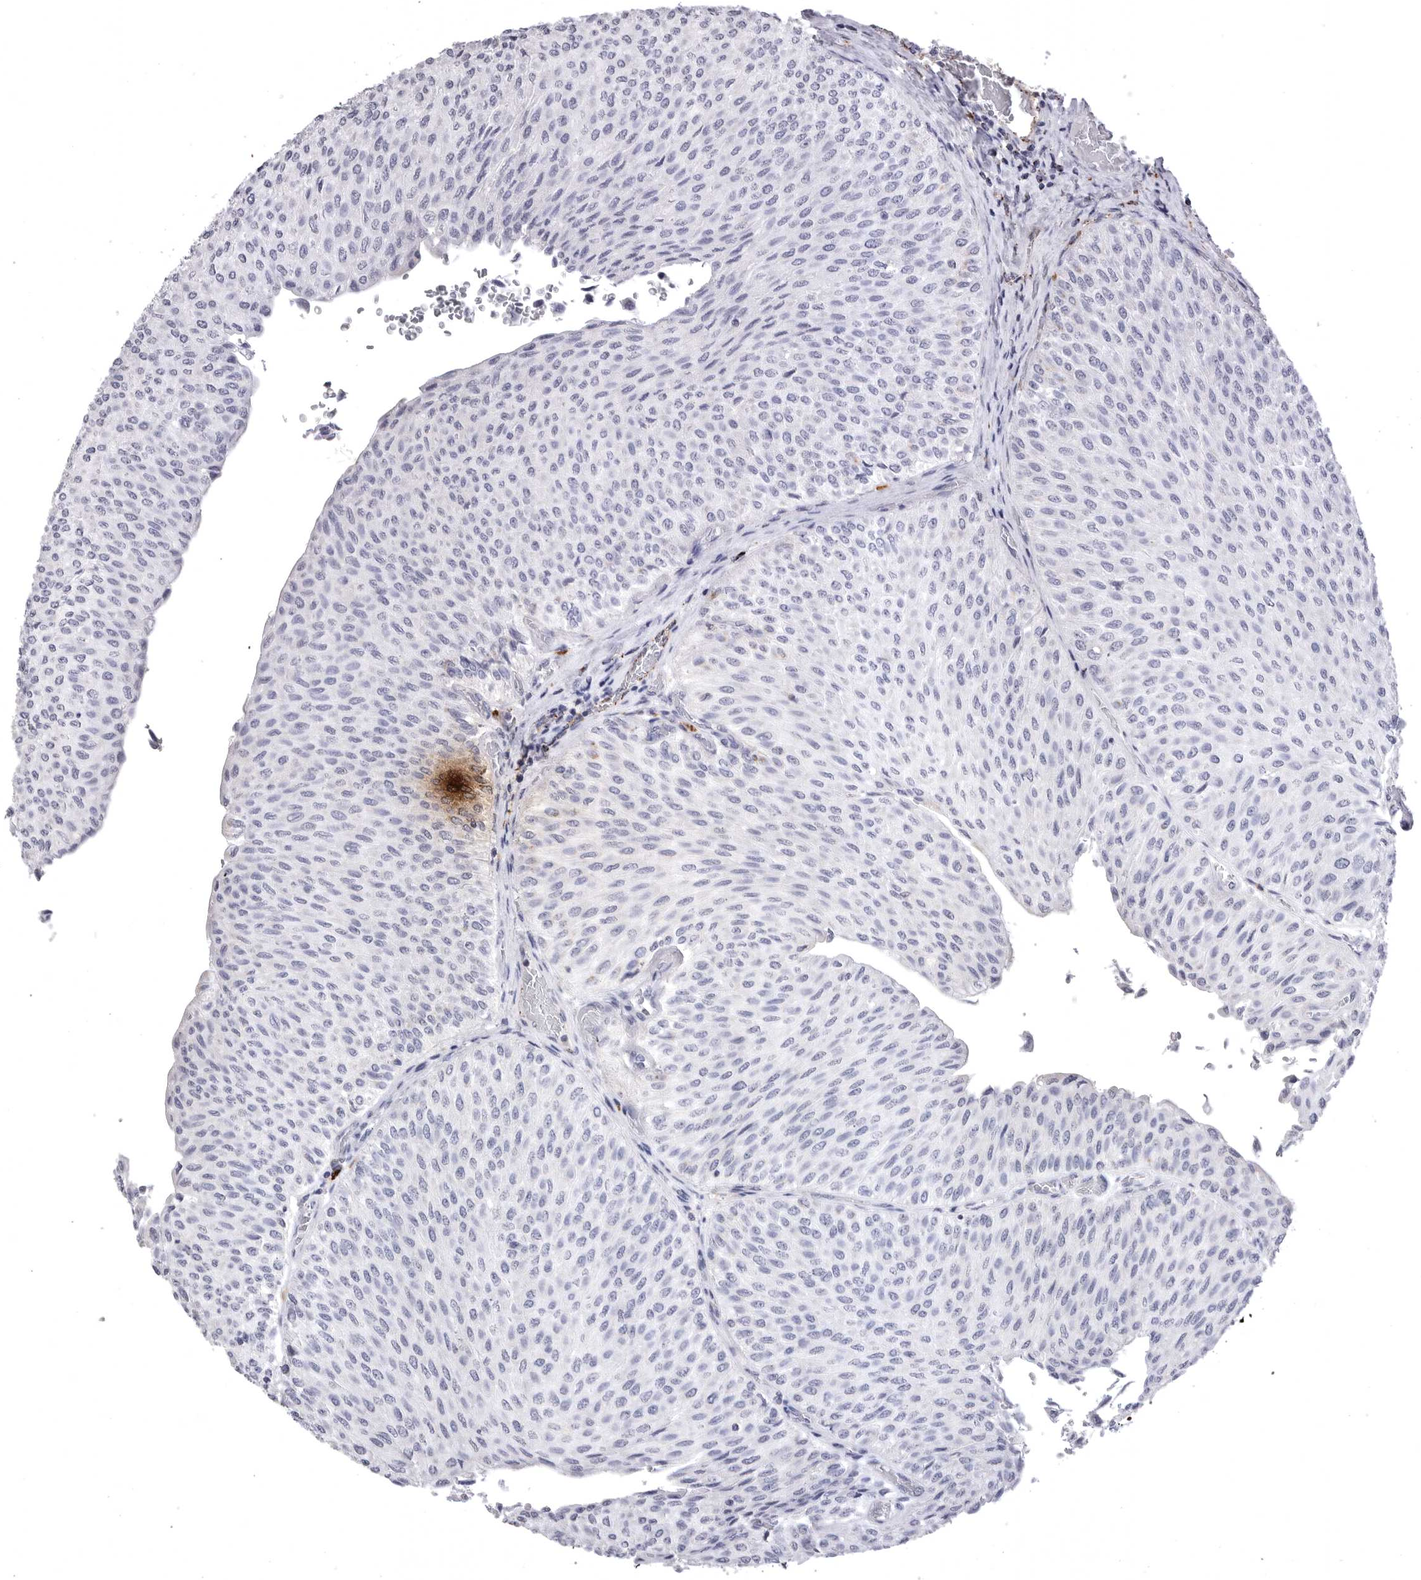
{"staining": {"intensity": "negative", "quantity": "none", "location": "none"}, "tissue": "urothelial cancer", "cell_type": "Tumor cells", "image_type": "cancer", "snomed": [{"axis": "morphology", "description": "Urothelial carcinoma, Low grade"}, {"axis": "topography", "description": "Urinary bladder"}], "caption": "This is an immunohistochemistry micrograph of human urothelial cancer. There is no expression in tumor cells.", "gene": "PSPN", "patient": {"sex": "male", "age": 78}}